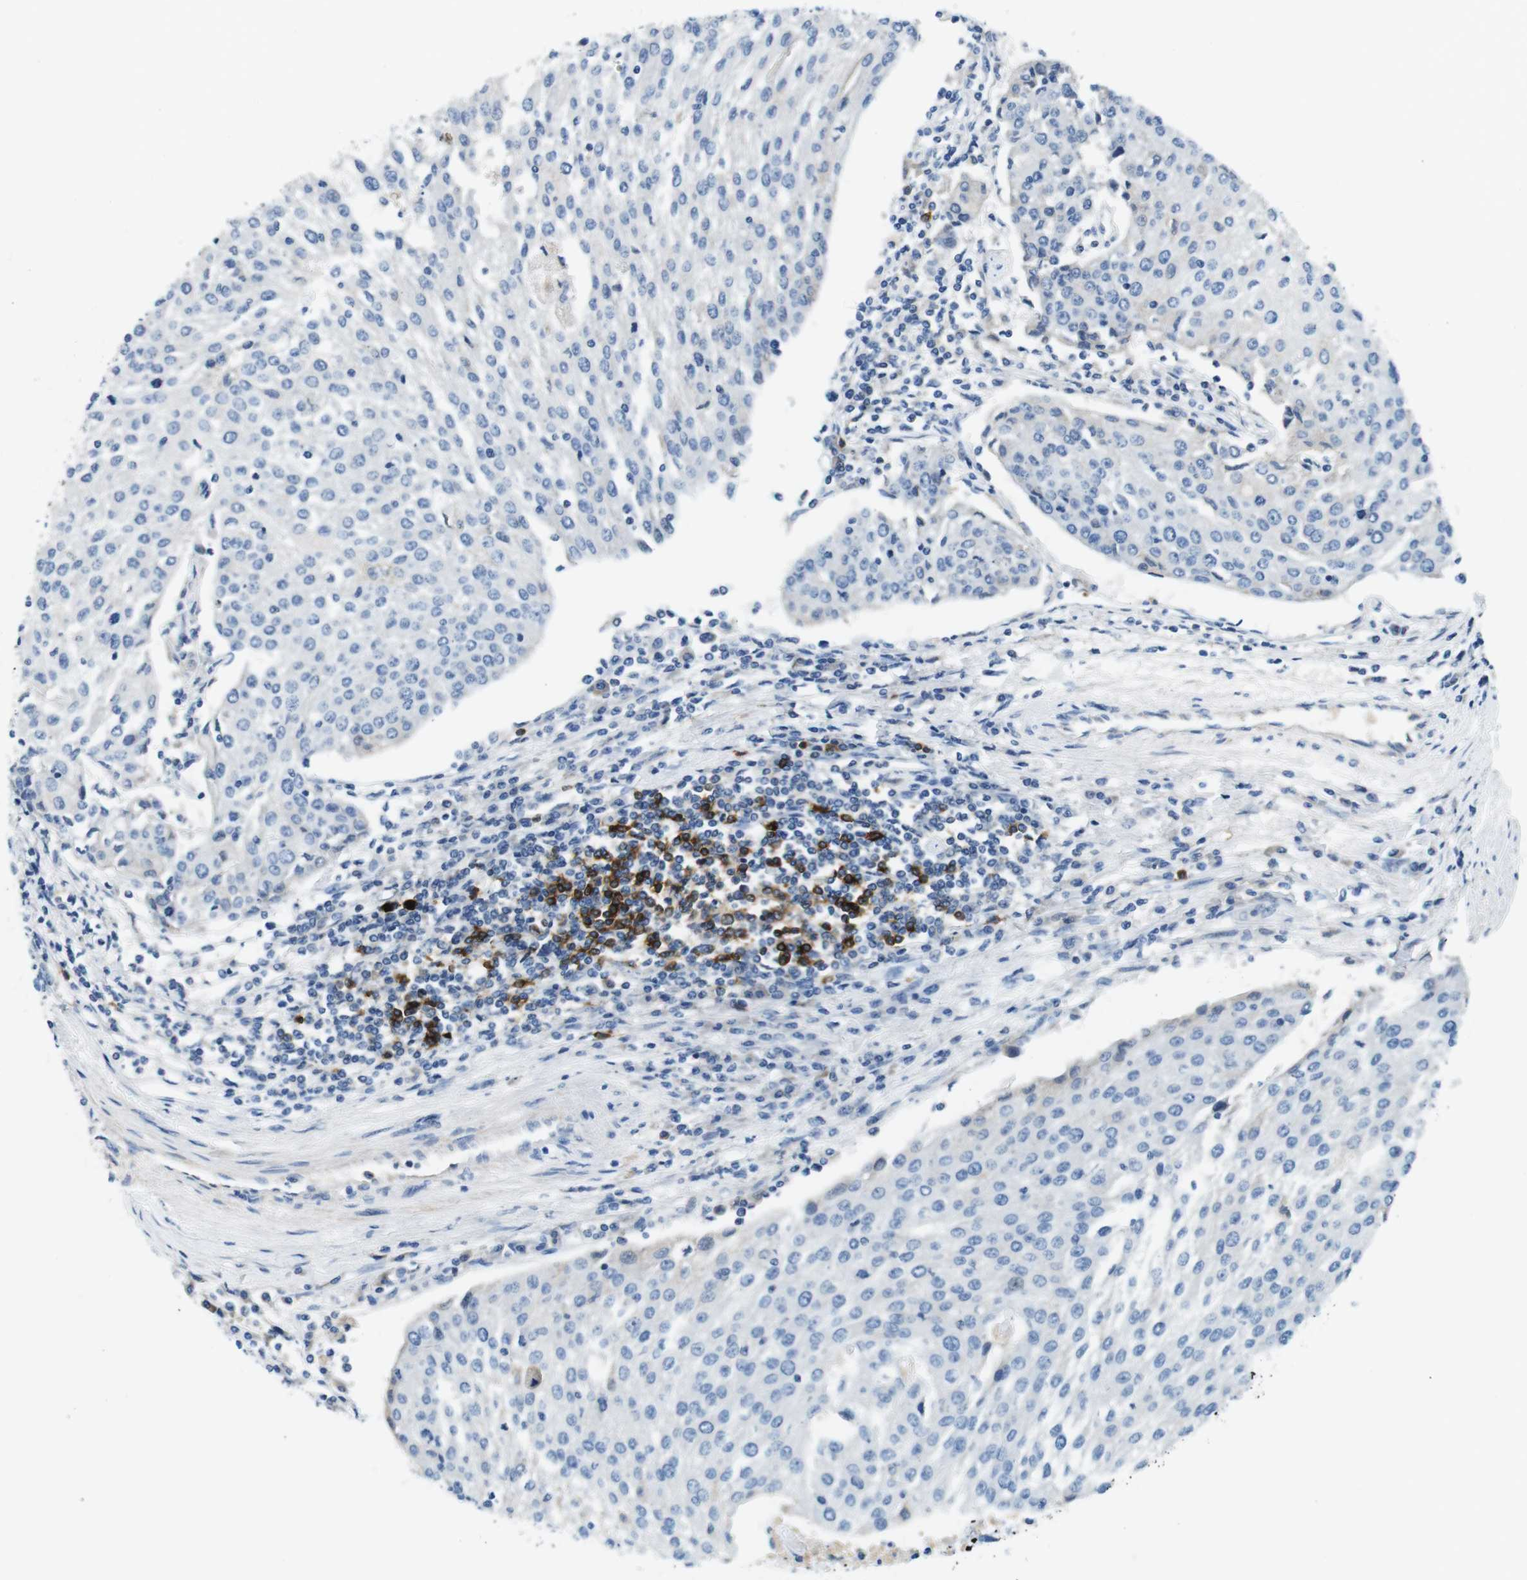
{"staining": {"intensity": "negative", "quantity": "none", "location": "none"}, "tissue": "urothelial cancer", "cell_type": "Tumor cells", "image_type": "cancer", "snomed": [{"axis": "morphology", "description": "Urothelial carcinoma, High grade"}, {"axis": "topography", "description": "Urinary bladder"}], "caption": "Immunohistochemistry photomicrograph of human urothelial carcinoma (high-grade) stained for a protein (brown), which demonstrates no expression in tumor cells.", "gene": "IGHD", "patient": {"sex": "female", "age": 85}}